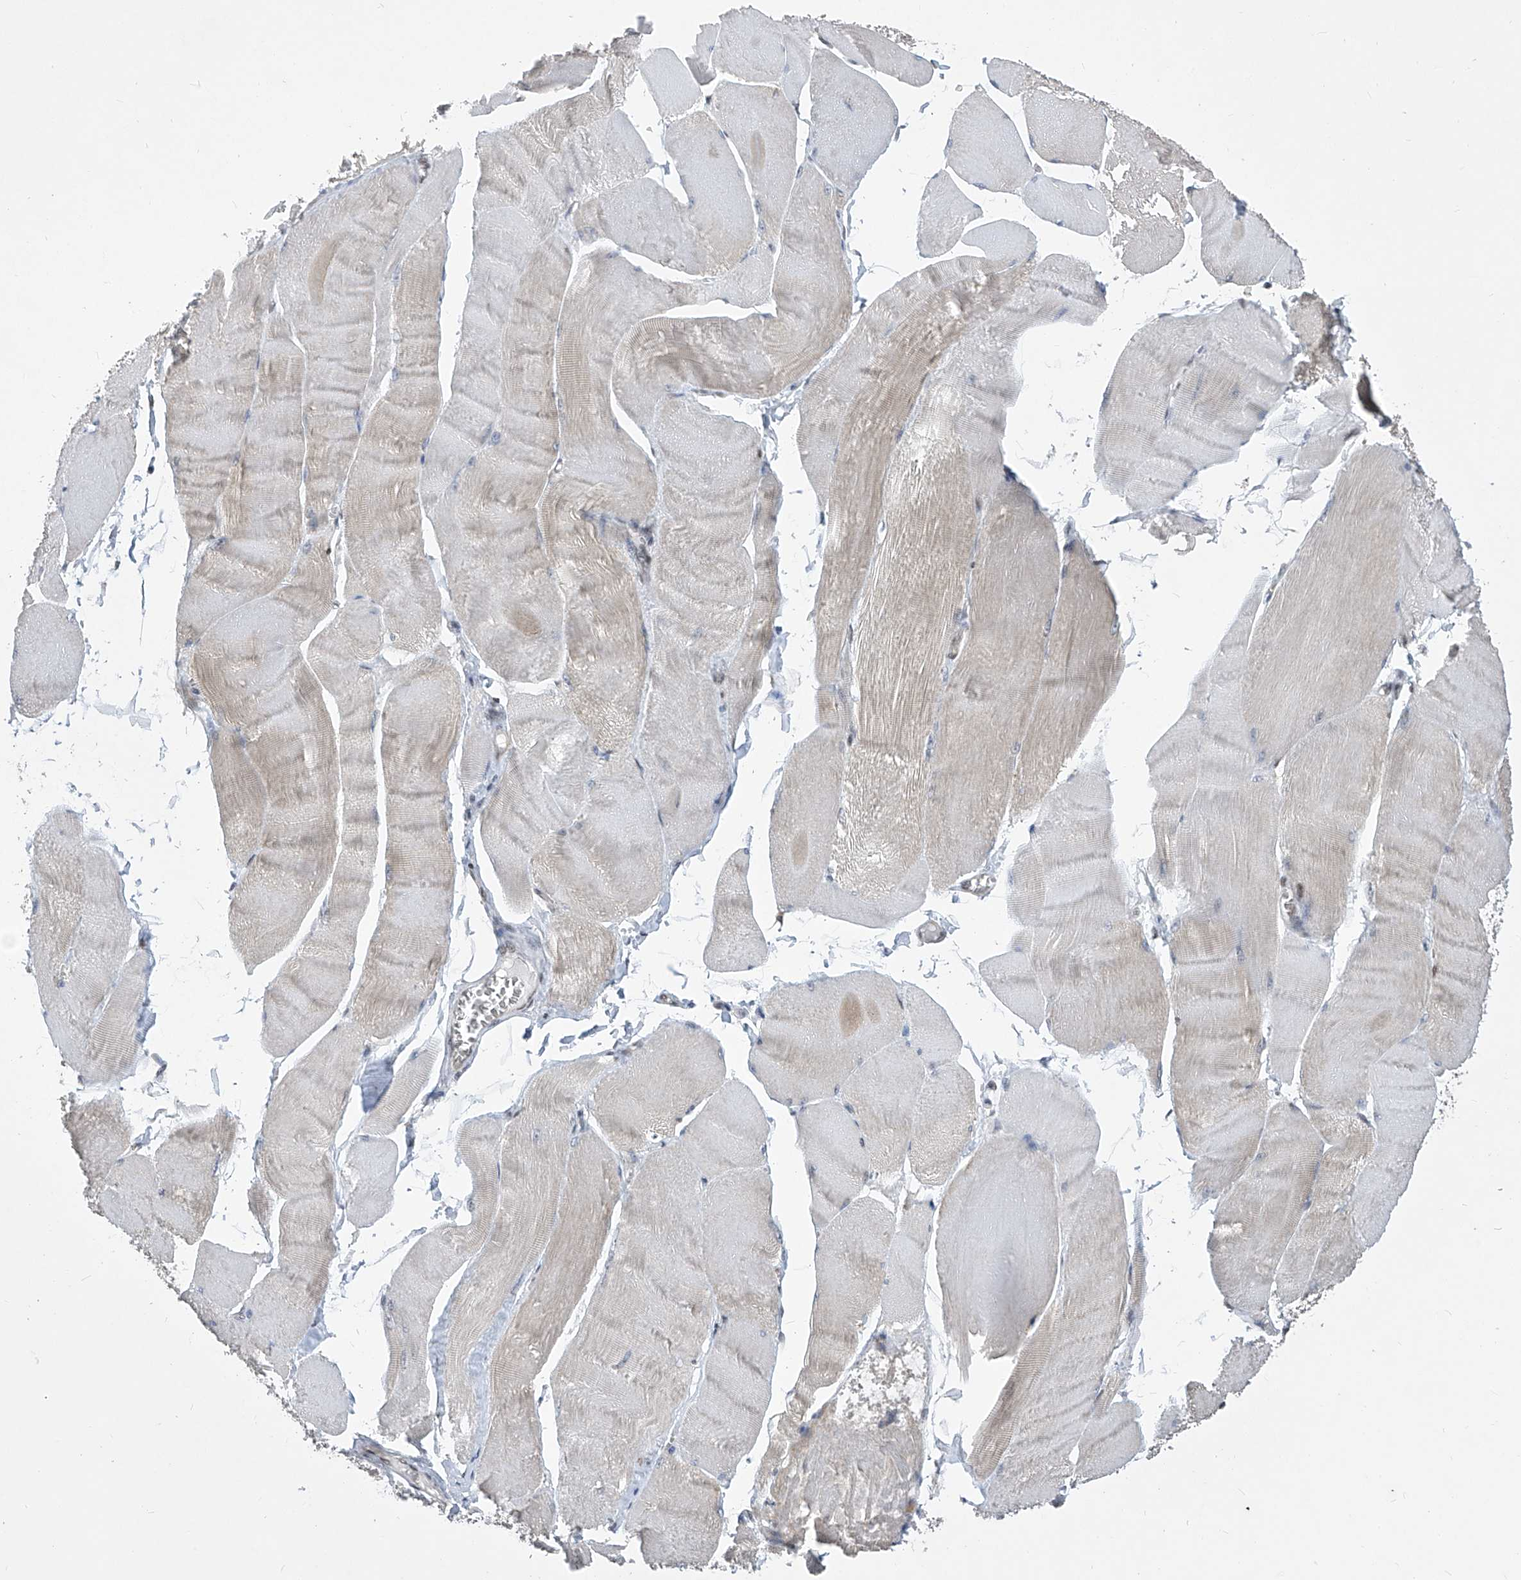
{"staining": {"intensity": "weak", "quantity": "<25%", "location": "cytoplasmic/membranous"}, "tissue": "skeletal muscle", "cell_type": "Myocytes", "image_type": "normal", "snomed": [{"axis": "morphology", "description": "Normal tissue, NOS"}, {"axis": "morphology", "description": "Basal cell carcinoma"}, {"axis": "topography", "description": "Skeletal muscle"}], "caption": "A high-resolution photomicrograph shows IHC staining of normal skeletal muscle, which exhibits no significant positivity in myocytes.", "gene": "CETN1", "patient": {"sex": "female", "age": 64}}